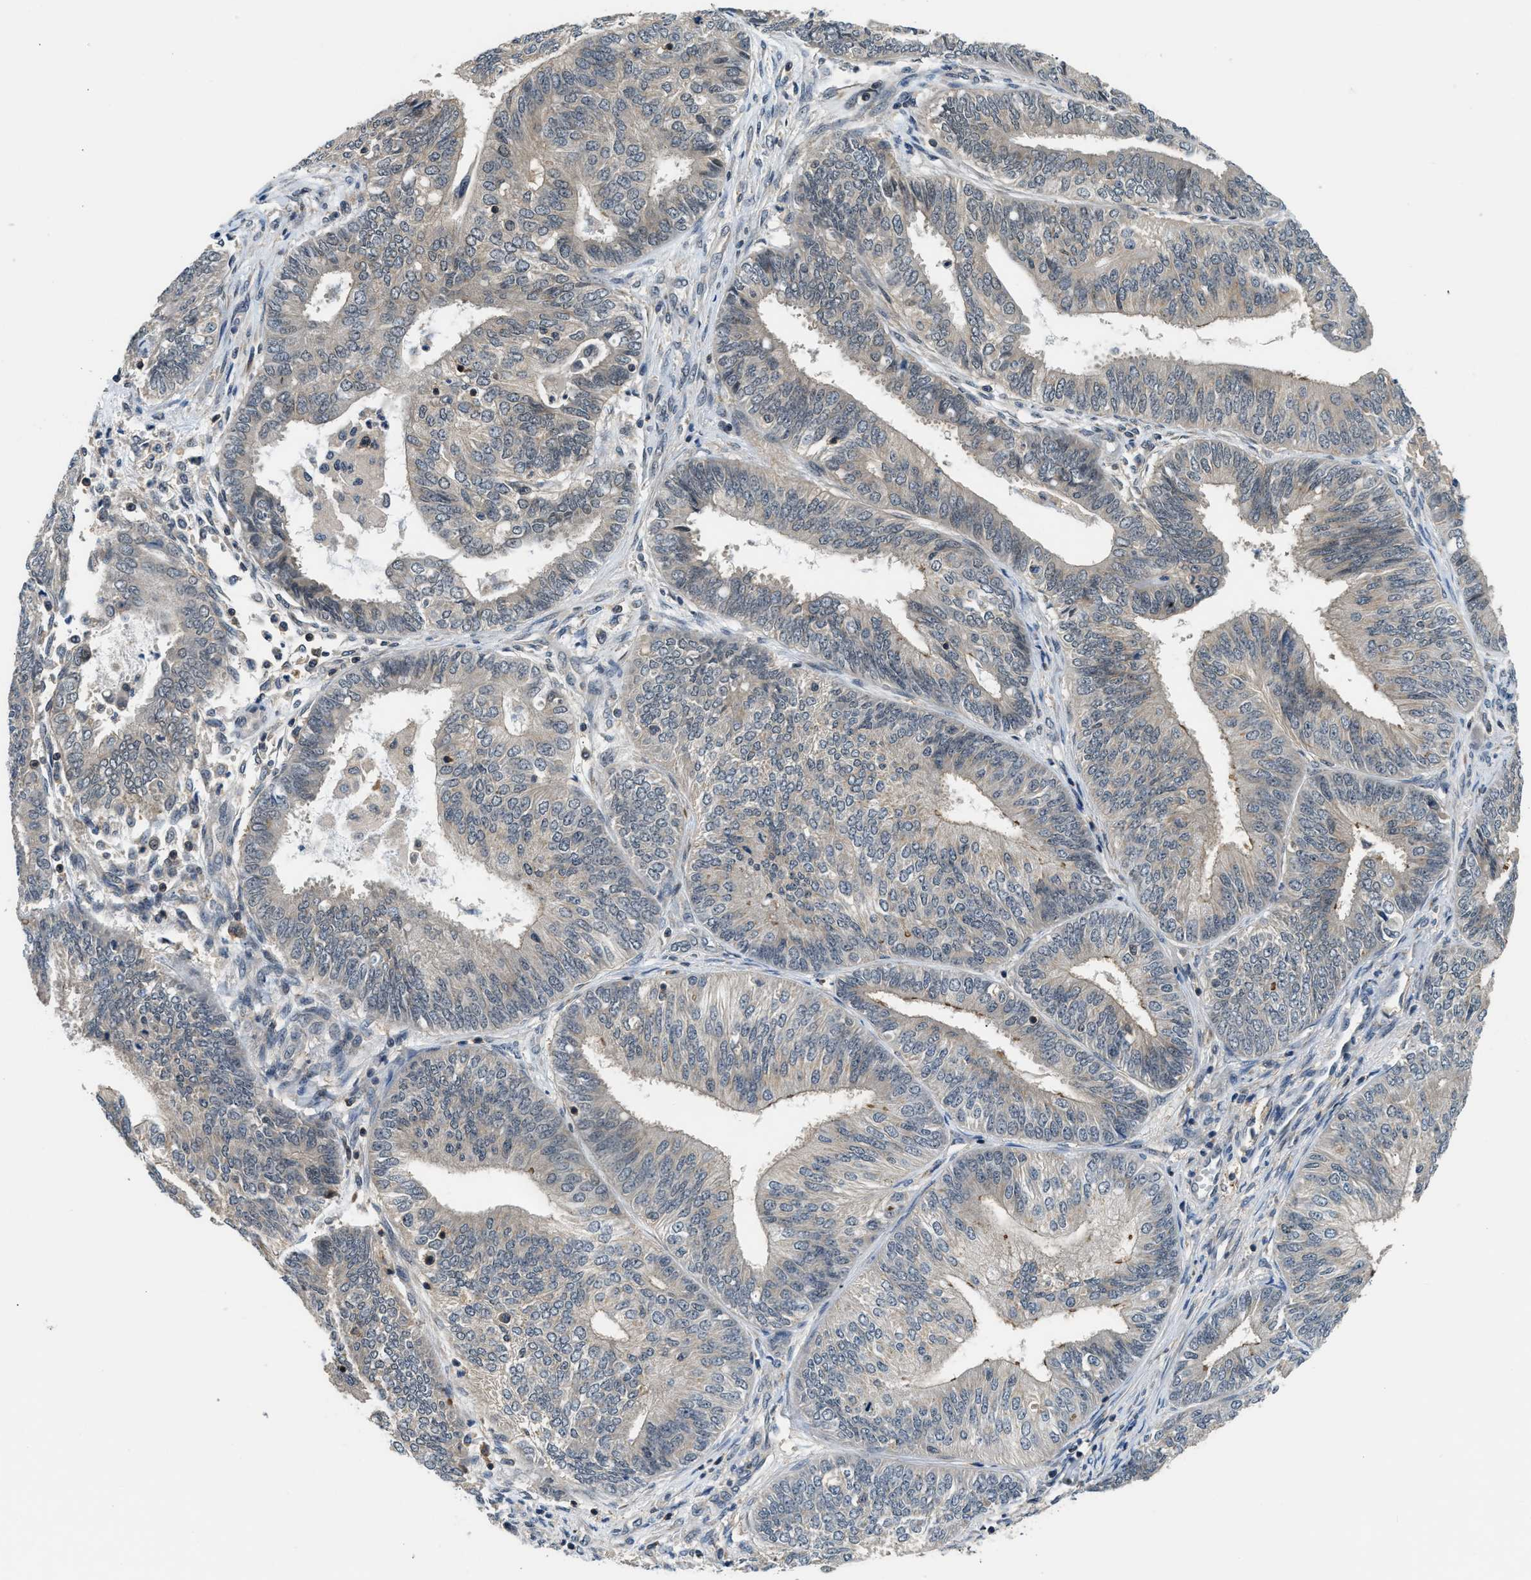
{"staining": {"intensity": "moderate", "quantity": "<25%", "location": "cytoplasmic/membranous"}, "tissue": "endometrial cancer", "cell_type": "Tumor cells", "image_type": "cancer", "snomed": [{"axis": "morphology", "description": "Adenocarcinoma, NOS"}, {"axis": "topography", "description": "Endometrium"}], "caption": "Immunohistochemistry (IHC) image of neoplastic tissue: endometrial cancer (adenocarcinoma) stained using IHC displays low levels of moderate protein expression localized specifically in the cytoplasmic/membranous of tumor cells, appearing as a cytoplasmic/membranous brown color.", "gene": "MTMR1", "patient": {"sex": "female", "age": 58}}